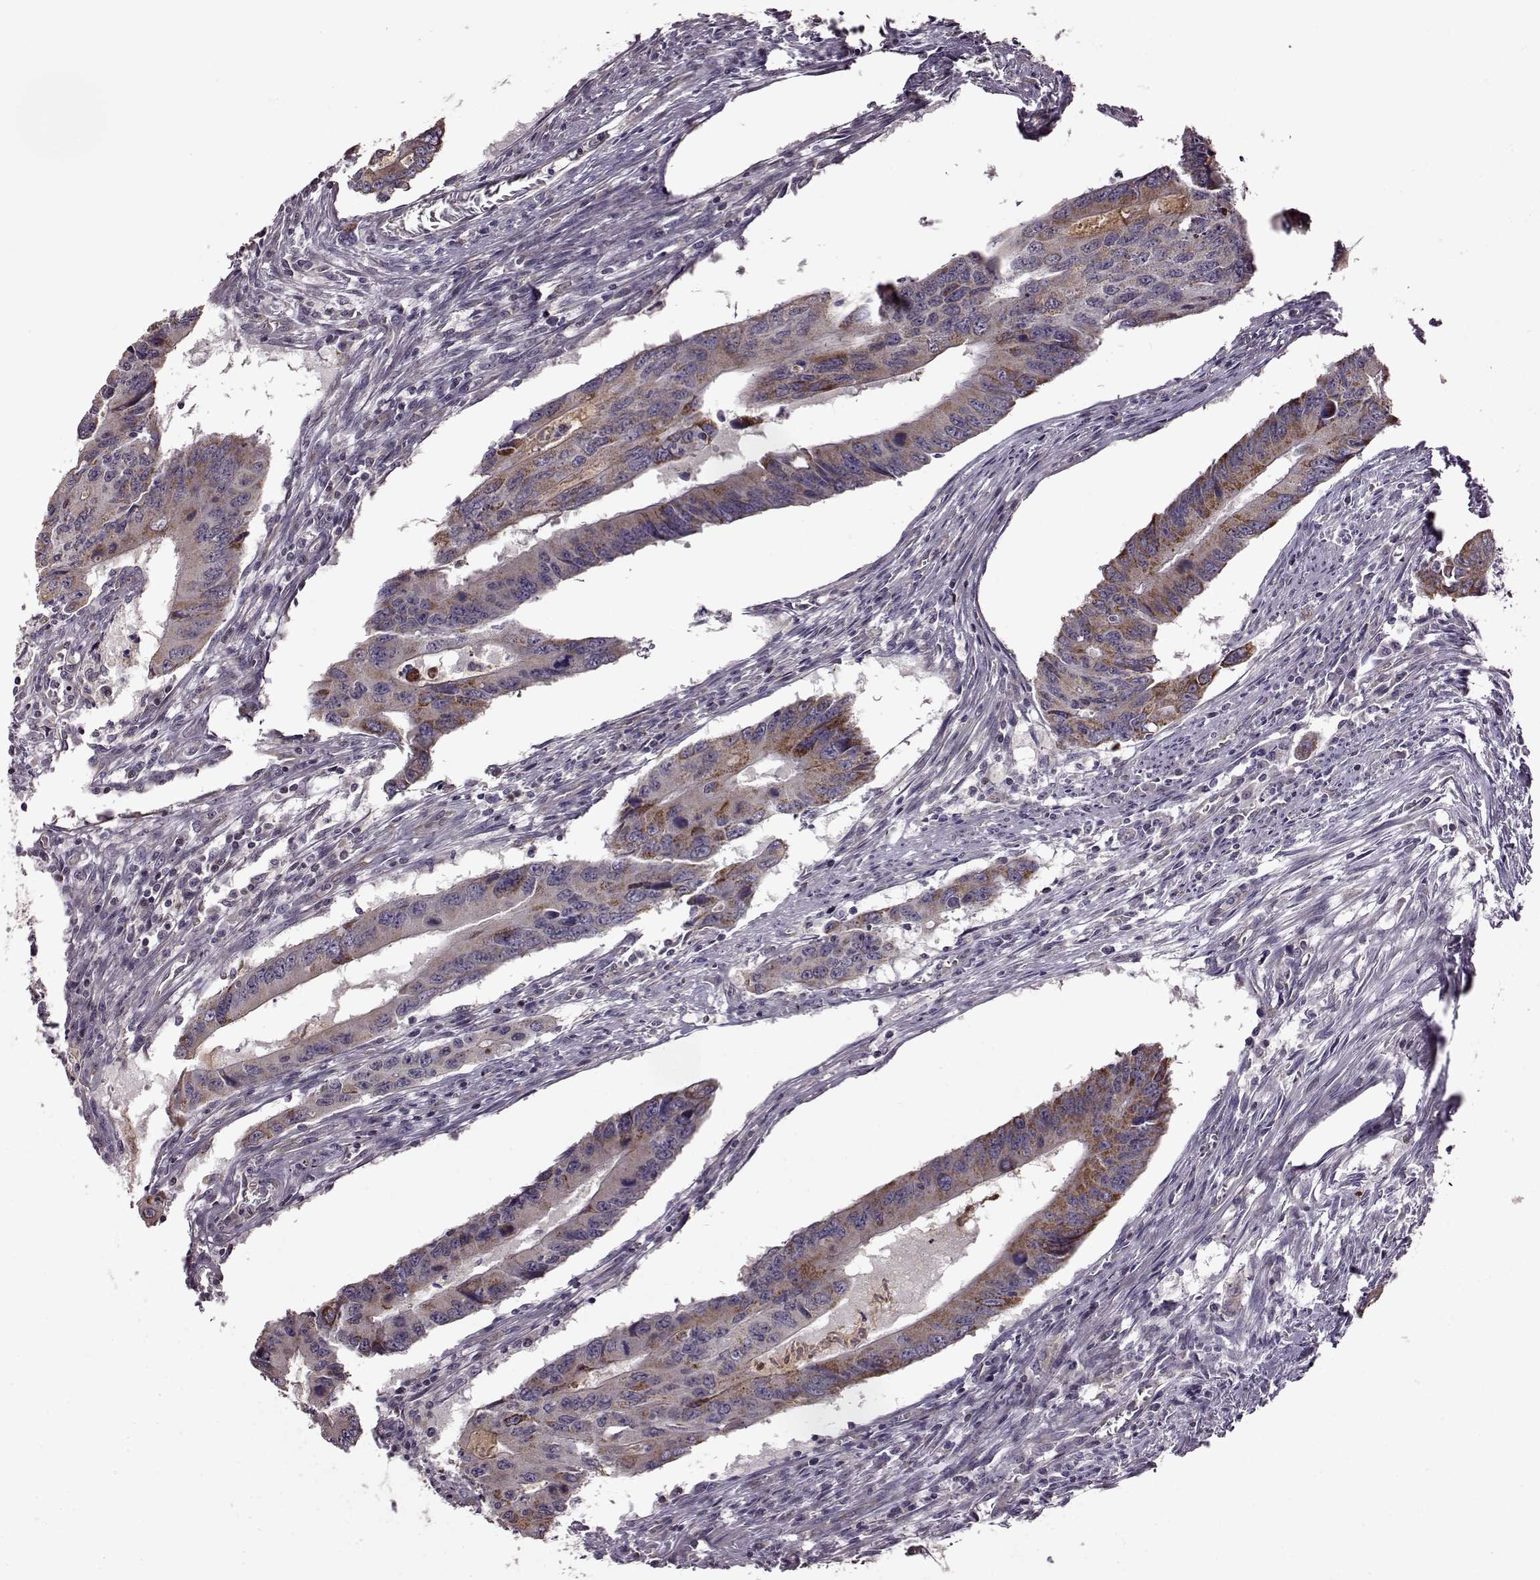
{"staining": {"intensity": "moderate", "quantity": ">75%", "location": "cytoplasmic/membranous"}, "tissue": "colorectal cancer", "cell_type": "Tumor cells", "image_type": "cancer", "snomed": [{"axis": "morphology", "description": "Adenocarcinoma, NOS"}, {"axis": "topography", "description": "Colon"}], "caption": "An image of human adenocarcinoma (colorectal) stained for a protein displays moderate cytoplasmic/membranous brown staining in tumor cells.", "gene": "MTSS1", "patient": {"sex": "male", "age": 53}}